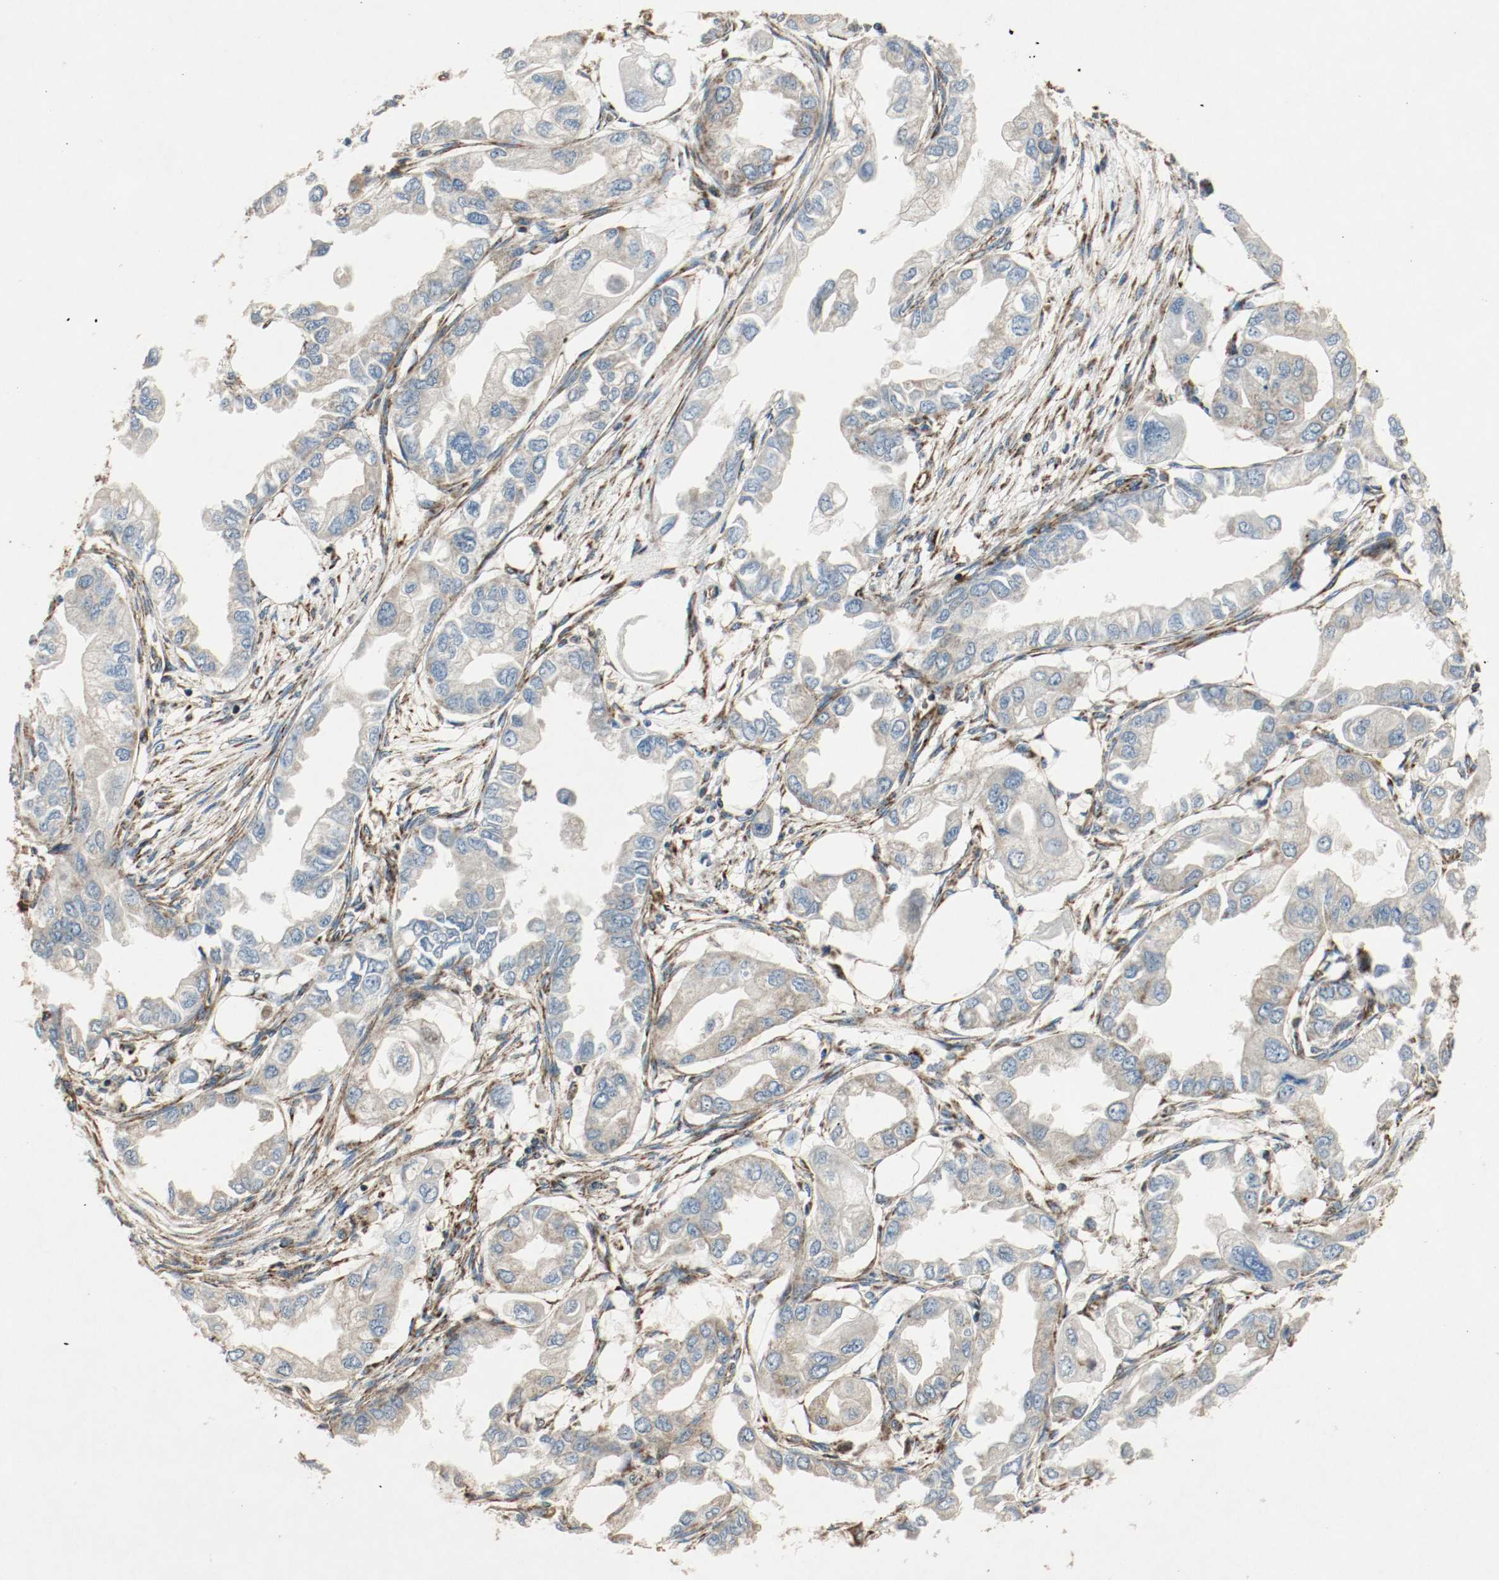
{"staining": {"intensity": "moderate", "quantity": "25%-75%", "location": "cytoplasmic/membranous"}, "tissue": "endometrial cancer", "cell_type": "Tumor cells", "image_type": "cancer", "snomed": [{"axis": "morphology", "description": "Adenocarcinoma, NOS"}, {"axis": "topography", "description": "Endometrium"}], "caption": "Immunohistochemical staining of human endometrial cancer (adenocarcinoma) reveals medium levels of moderate cytoplasmic/membranous protein expression in about 25%-75% of tumor cells. Nuclei are stained in blue.", "gene": "PLCG1", "patient": {"sex": "female", "age": 67}}